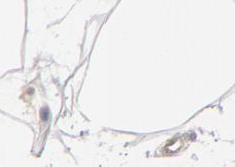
{"staining": {"intensity": "negative", "quantity": "none", "location": "none"}, "tissue": "adipose tissue", "cell_type": "Adipocytes", "image_type": "normal", "snomed": [{"axis": "morphology", "description": "Normal tissue, NOS"}, {"axis": "morphology", "description": "Duct carcinoma"}, {"axis": "topography", "description": "Breast"}, {"axis": "topography", "description": "Adipose tissue"}], "caption": "This is a micrograph of IHC staining of normal adipose tissue, which shows no expression in adipocytes.", "gene": "STAT4", "patient": {"sex": "female", "age": 37}}